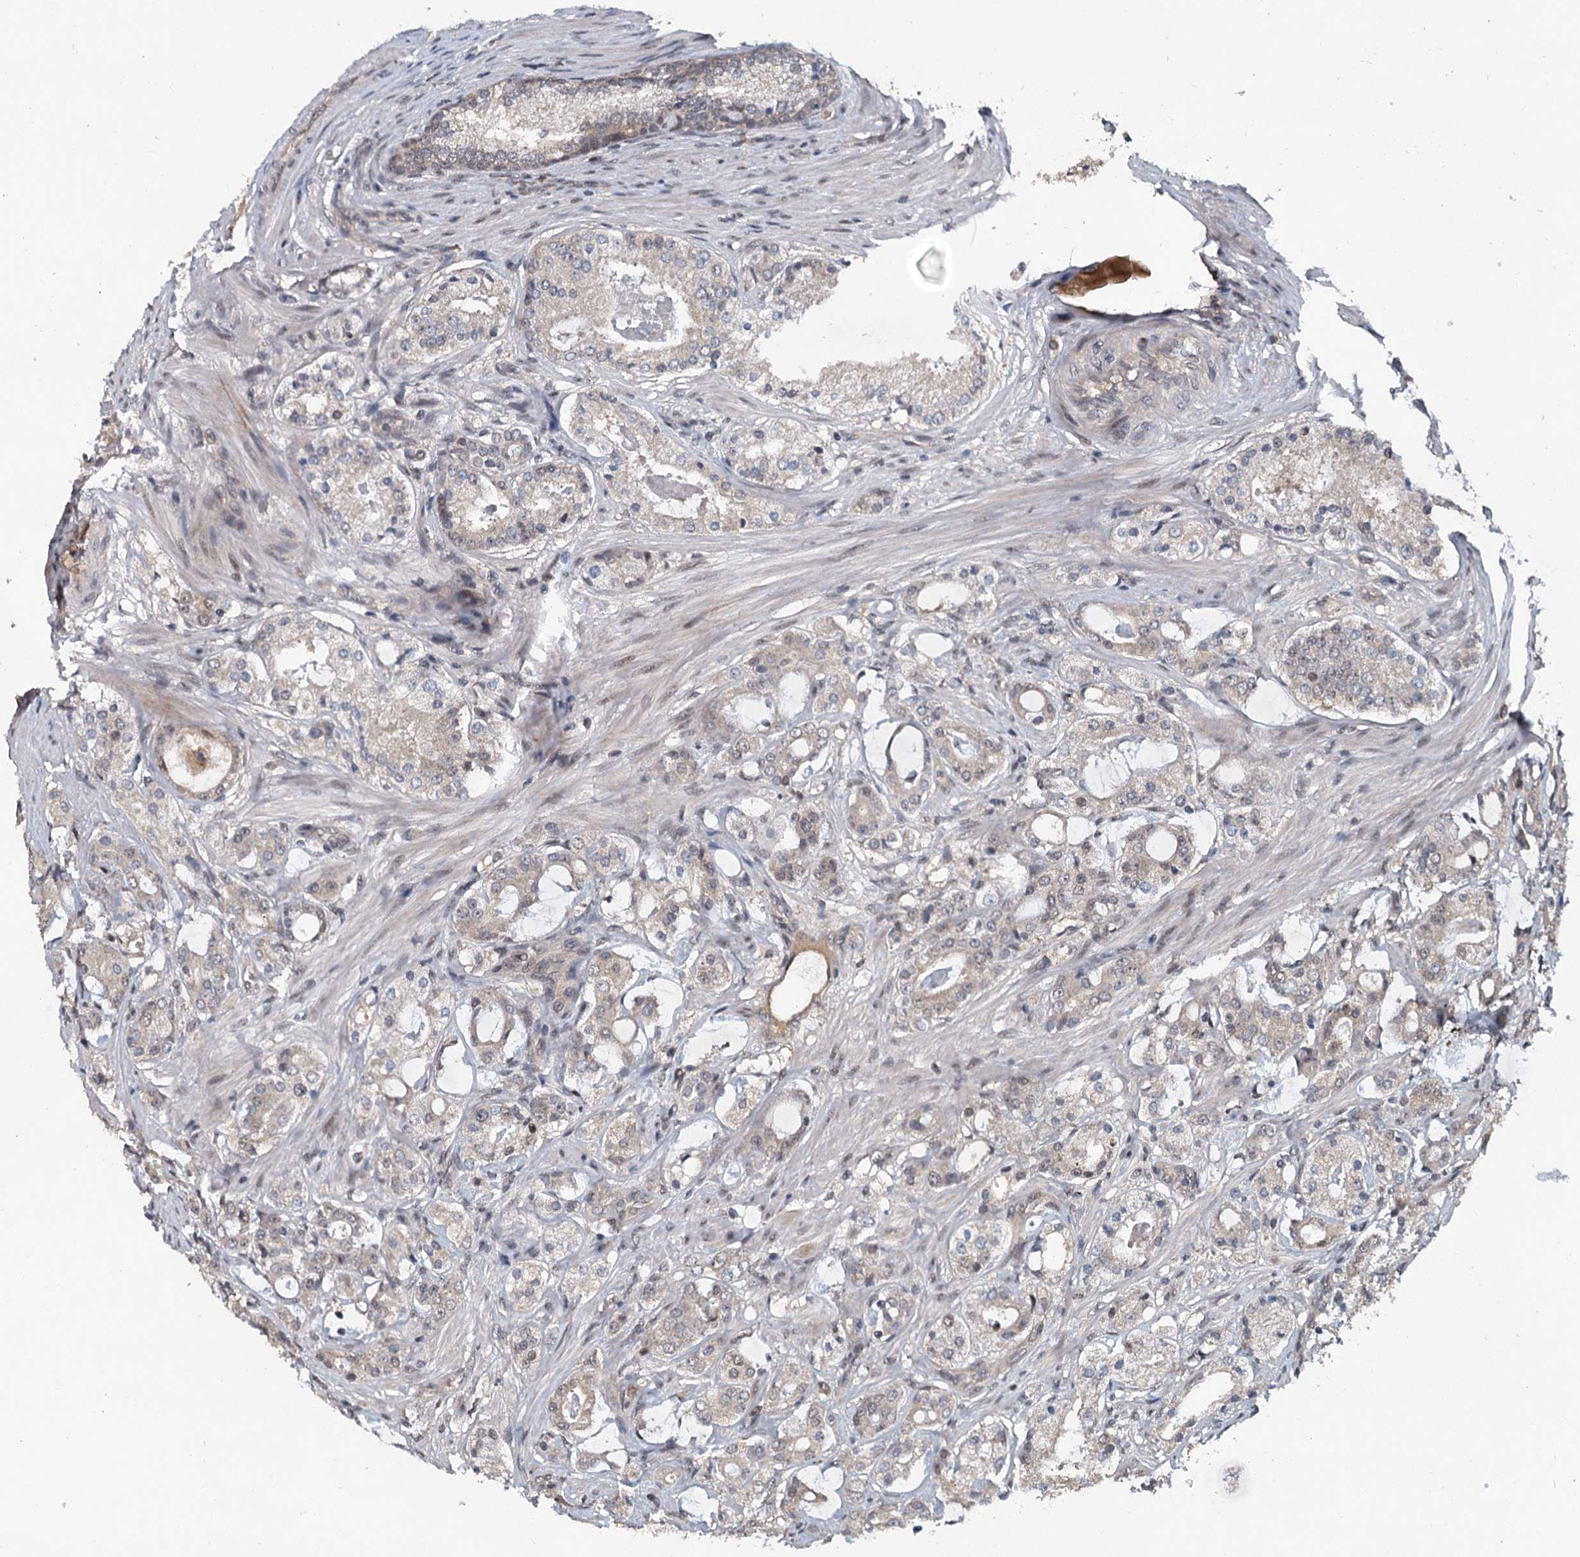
{"staining": {"intensity": "negative", "quantity": "none", "location": "none"}, "tissue": "prostate cancer", "cell_type": "Tumor cells", "image_type": "cancer", "snomed": [{"axis": "morphology", "description": "Adenocarcinoma, High grade"}, {"axis": "topography", "description": "Prostate"}], "caption": "An immunohistochemistry (IHC) photomicrograph of prostate cancer is shown. There is no staining in tumor cells of prostate cancer. The staining was performed using DAB (3,3'-diaminobenzidine) to visualize the protein expression in brown, while the nuclei were stained in blue with hematoxylin (Magnification: 20x).", "gene": "MYG1", "patient": {"sex": "male", "age": 63}}